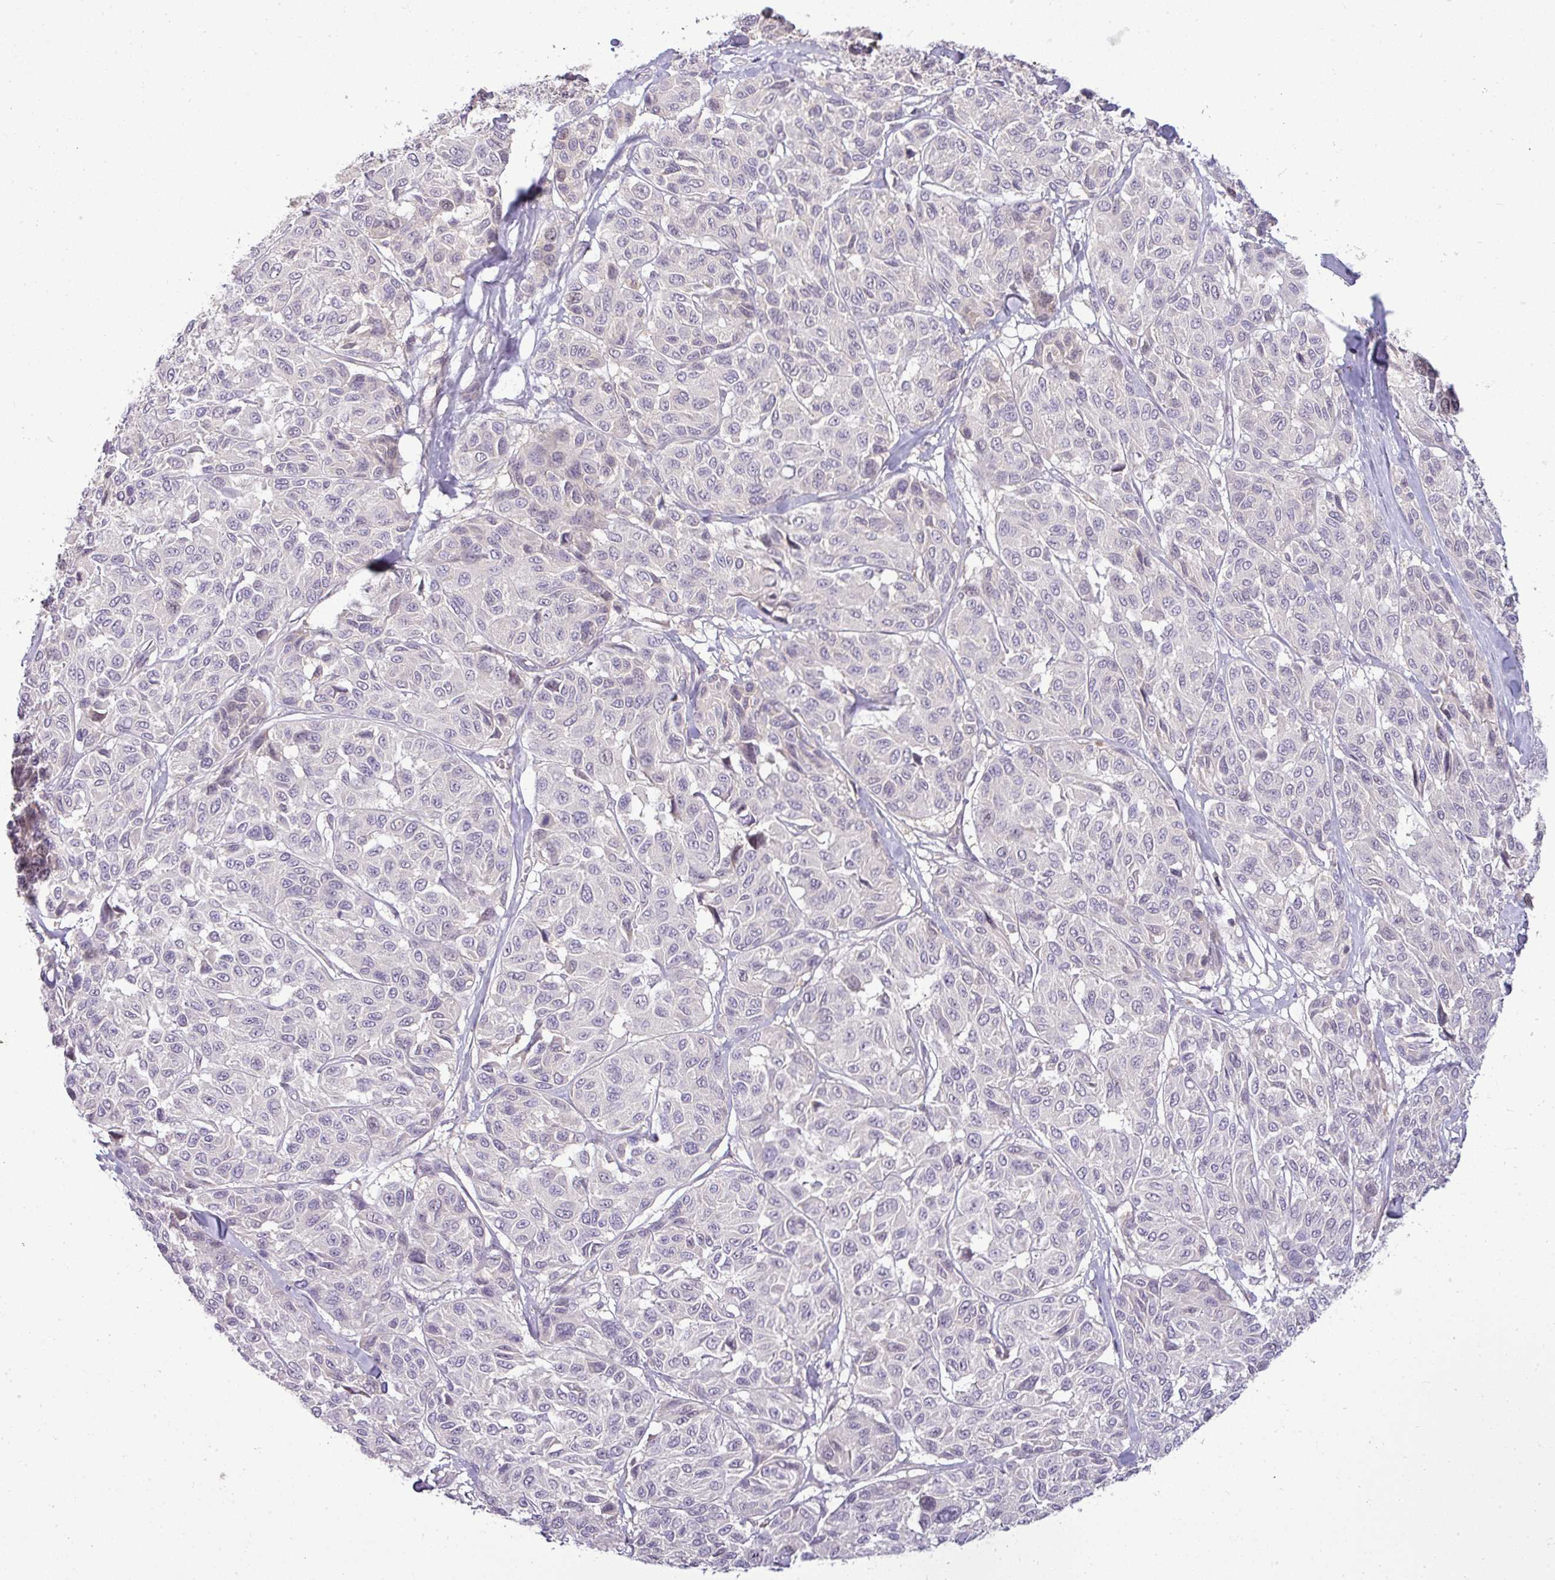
{"staining": {"intensity": "negative", "quantity": "none", "location": "none"}, "tissue": "melanoma", "cell_type": "Tumor cells", "image_type": "cancer", "snomed": [{"axis": "morphology", "description": "Malignant melanoma, NOS"}, {"axis": "topography", "description": "Skin"}], "caption": "The immunohistochemistry photomicrograph has no significant positivity in tumor cells of malignant melanoma tissue. Nuclei are stained in blue.", "gene": "APOM", "patient": {"sex": "female", "age": 66}}